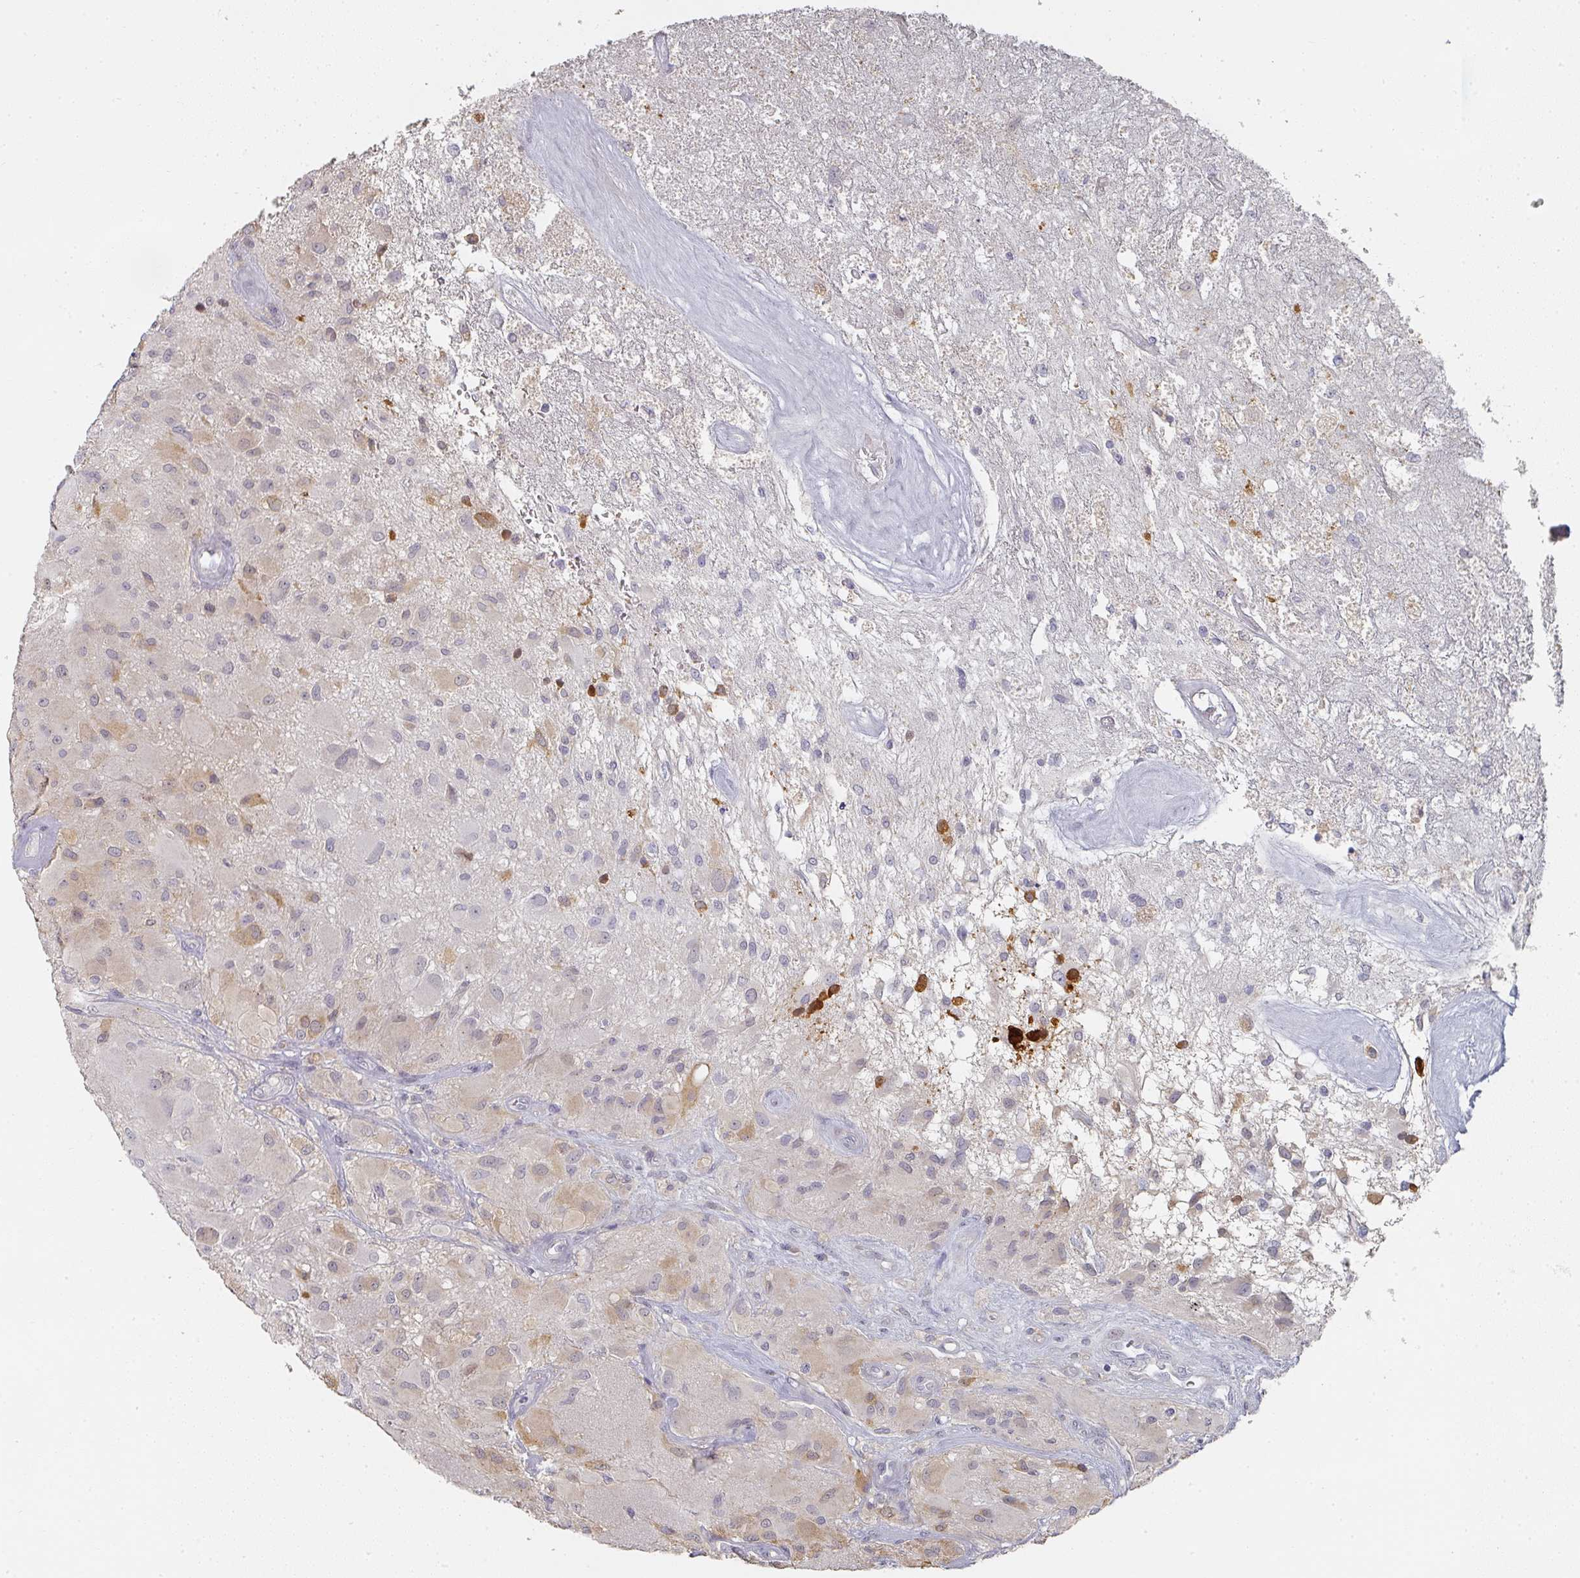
{"staining": {"intensity": "moderate", "quantity": "<25%", "location": "cytoplasmic/membranous,nuclear"}, "tissue": "glioma", "cell_type": "Tumor cells", "image_type": "cancer", "snomed": [{"axis": "morphology", "description": "Glioma, malignant, High grade"}, {"axis": "topography", "description": "Brain"}], "caption": "Moderate cytoplasmic/membranous and nuclear positivity for a protein is seen in approximately <25% of tumor cells of malignant high-grade glioma using immunohistochemistry.", "gene": "SHISA2", "patient": {"sex": "female", "age": 67}}